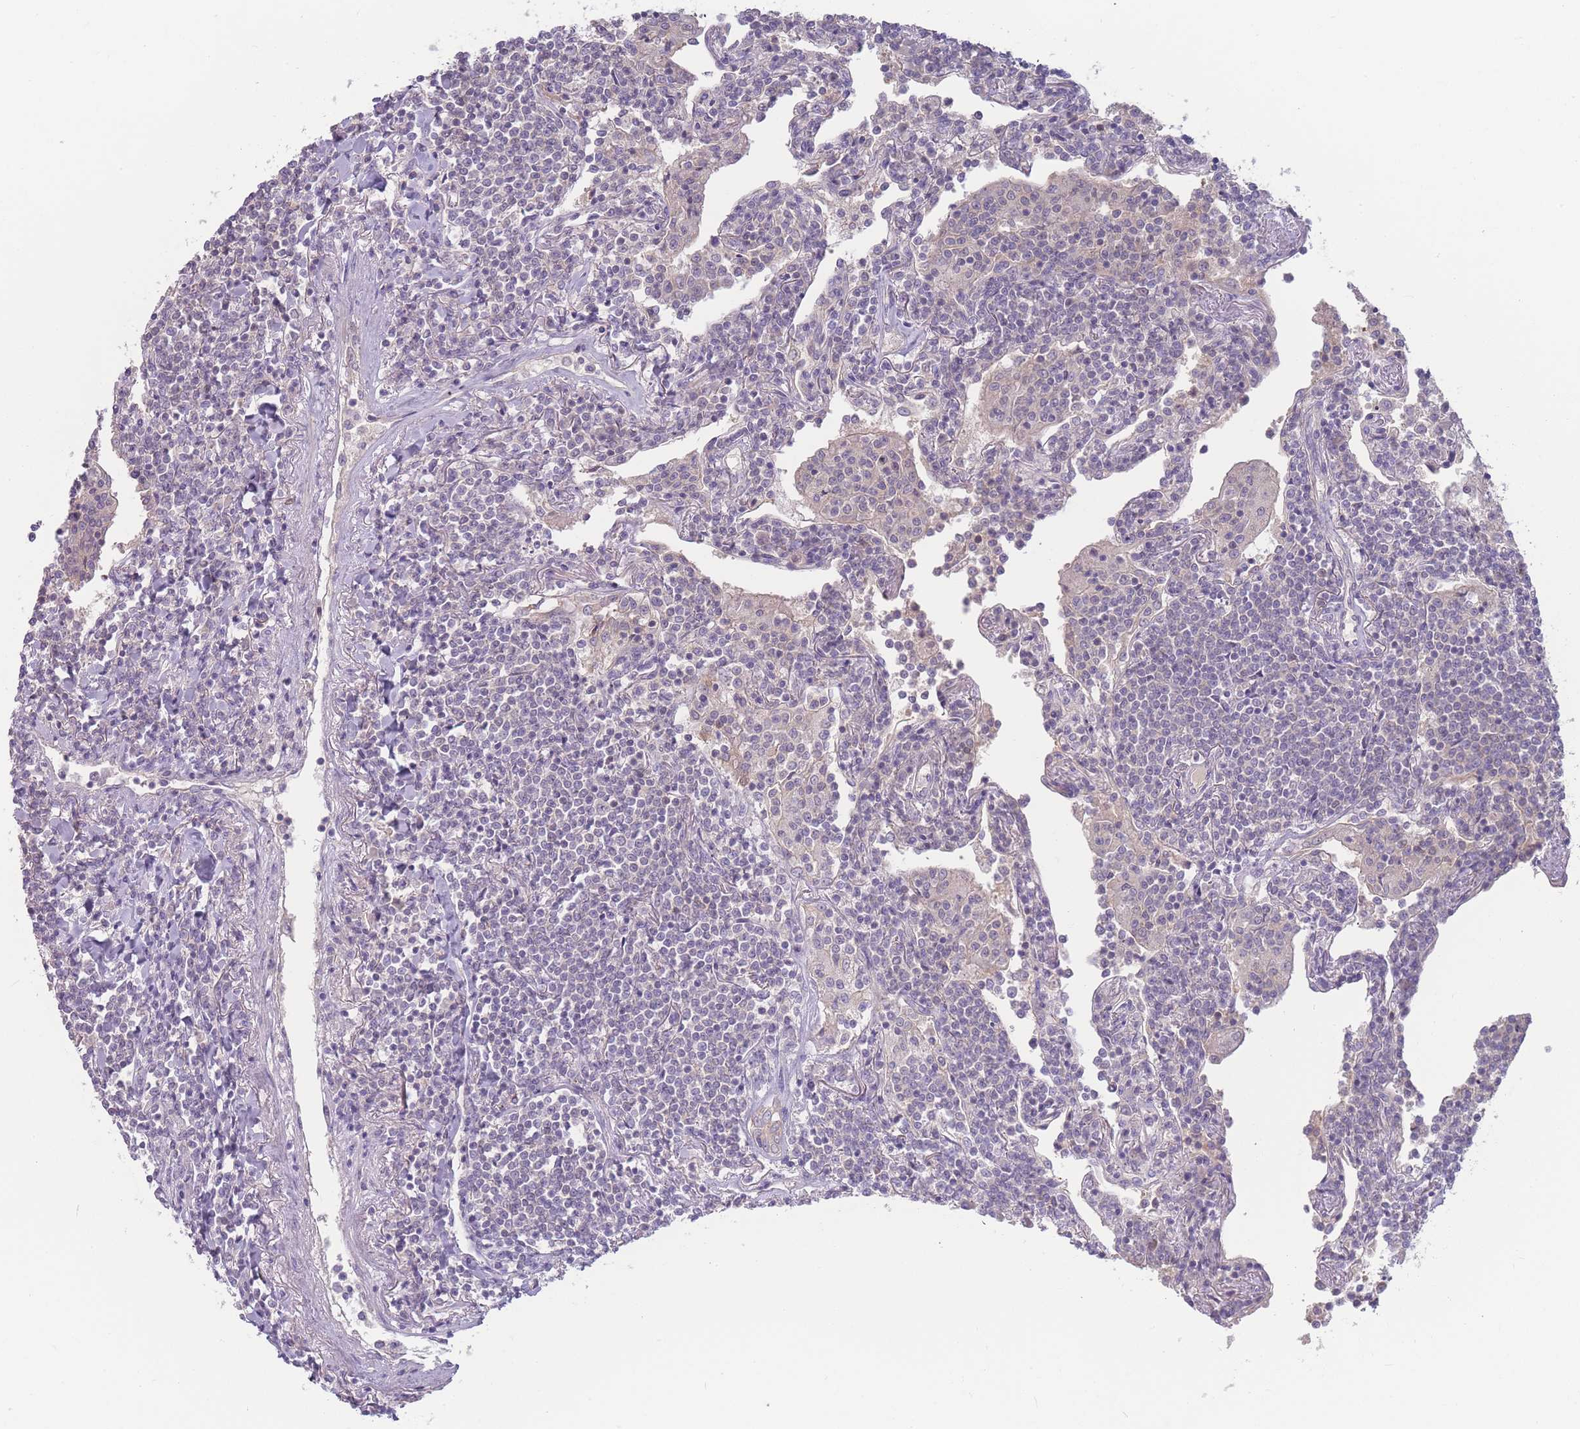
{"staining": {"intensity": "negative", "quantity": "none", "location": "none"}, "tissue": "lymphoma", "cell_type": "Tumor cells", "image_type": "cancer", "snomed": [{"axis": "morphology", "description": "Malignant lymphoma, non-Hodgkin's type, Low grade"}, {"axis": "topography", "description": "Lung"}], "caption": "Photomicrograph shows no significant protein staining in tumor cells of lymphoma.", "gene": "SPHKAP", "patient": {"sex": "female", "age": 71}}